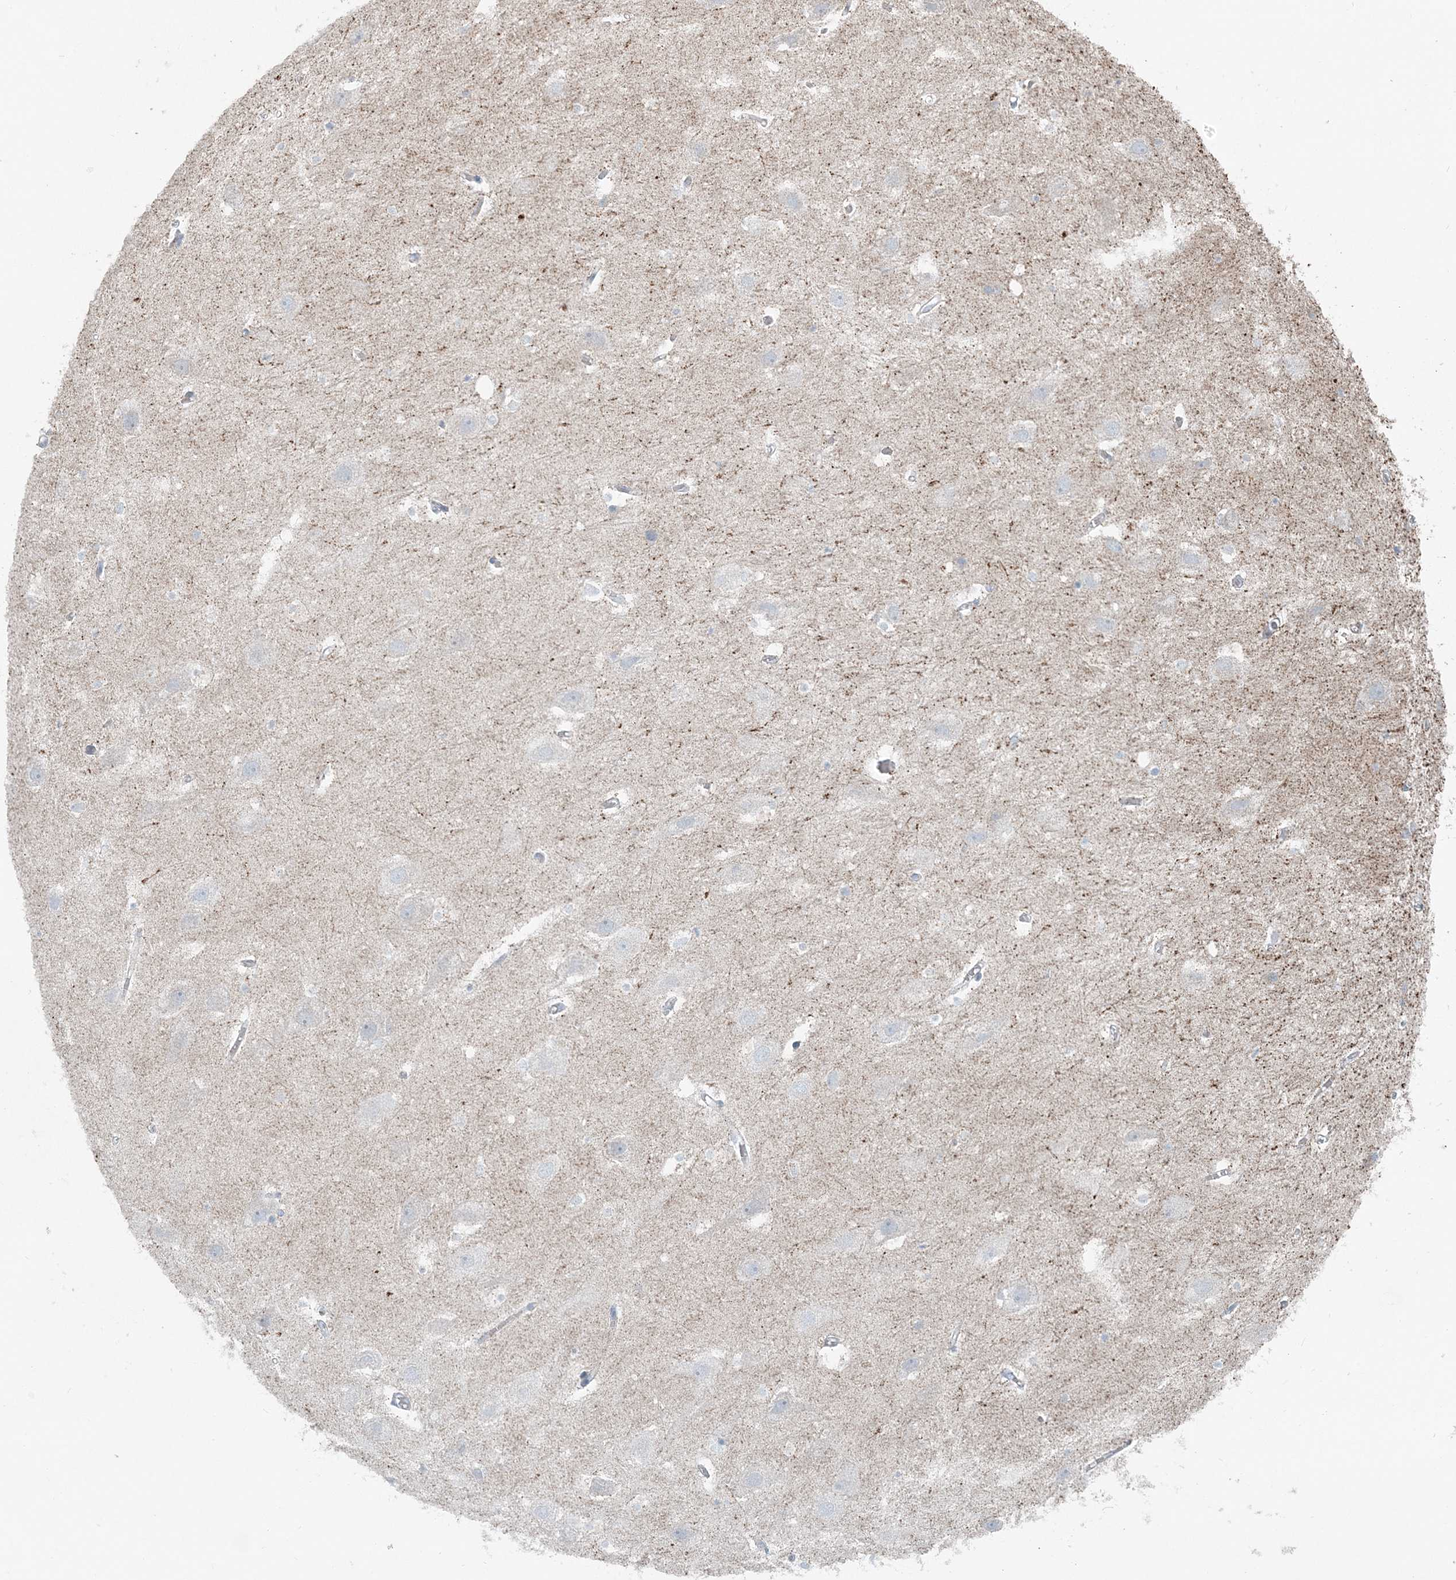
{"staining": {"intensity": "negative", "quantity": "none", "location": "none"}, "tissue": "hippocampus", "cell_type": "Glial cells", "image_type": "normal", "snomed": [{"axis": "morphology", "description": "Normal tissue, NOS"}, {"axis": "topography", "description": "Hippocampus"}], "caption": "This micrograph is of benign hippocampus stained with immunohistochemistry to label a protein in brown with the nuclei are counter-stained blue. There is no staining in glial cells.", "gene": "INTU", "patient": {"sex": "female", "age": 52}}